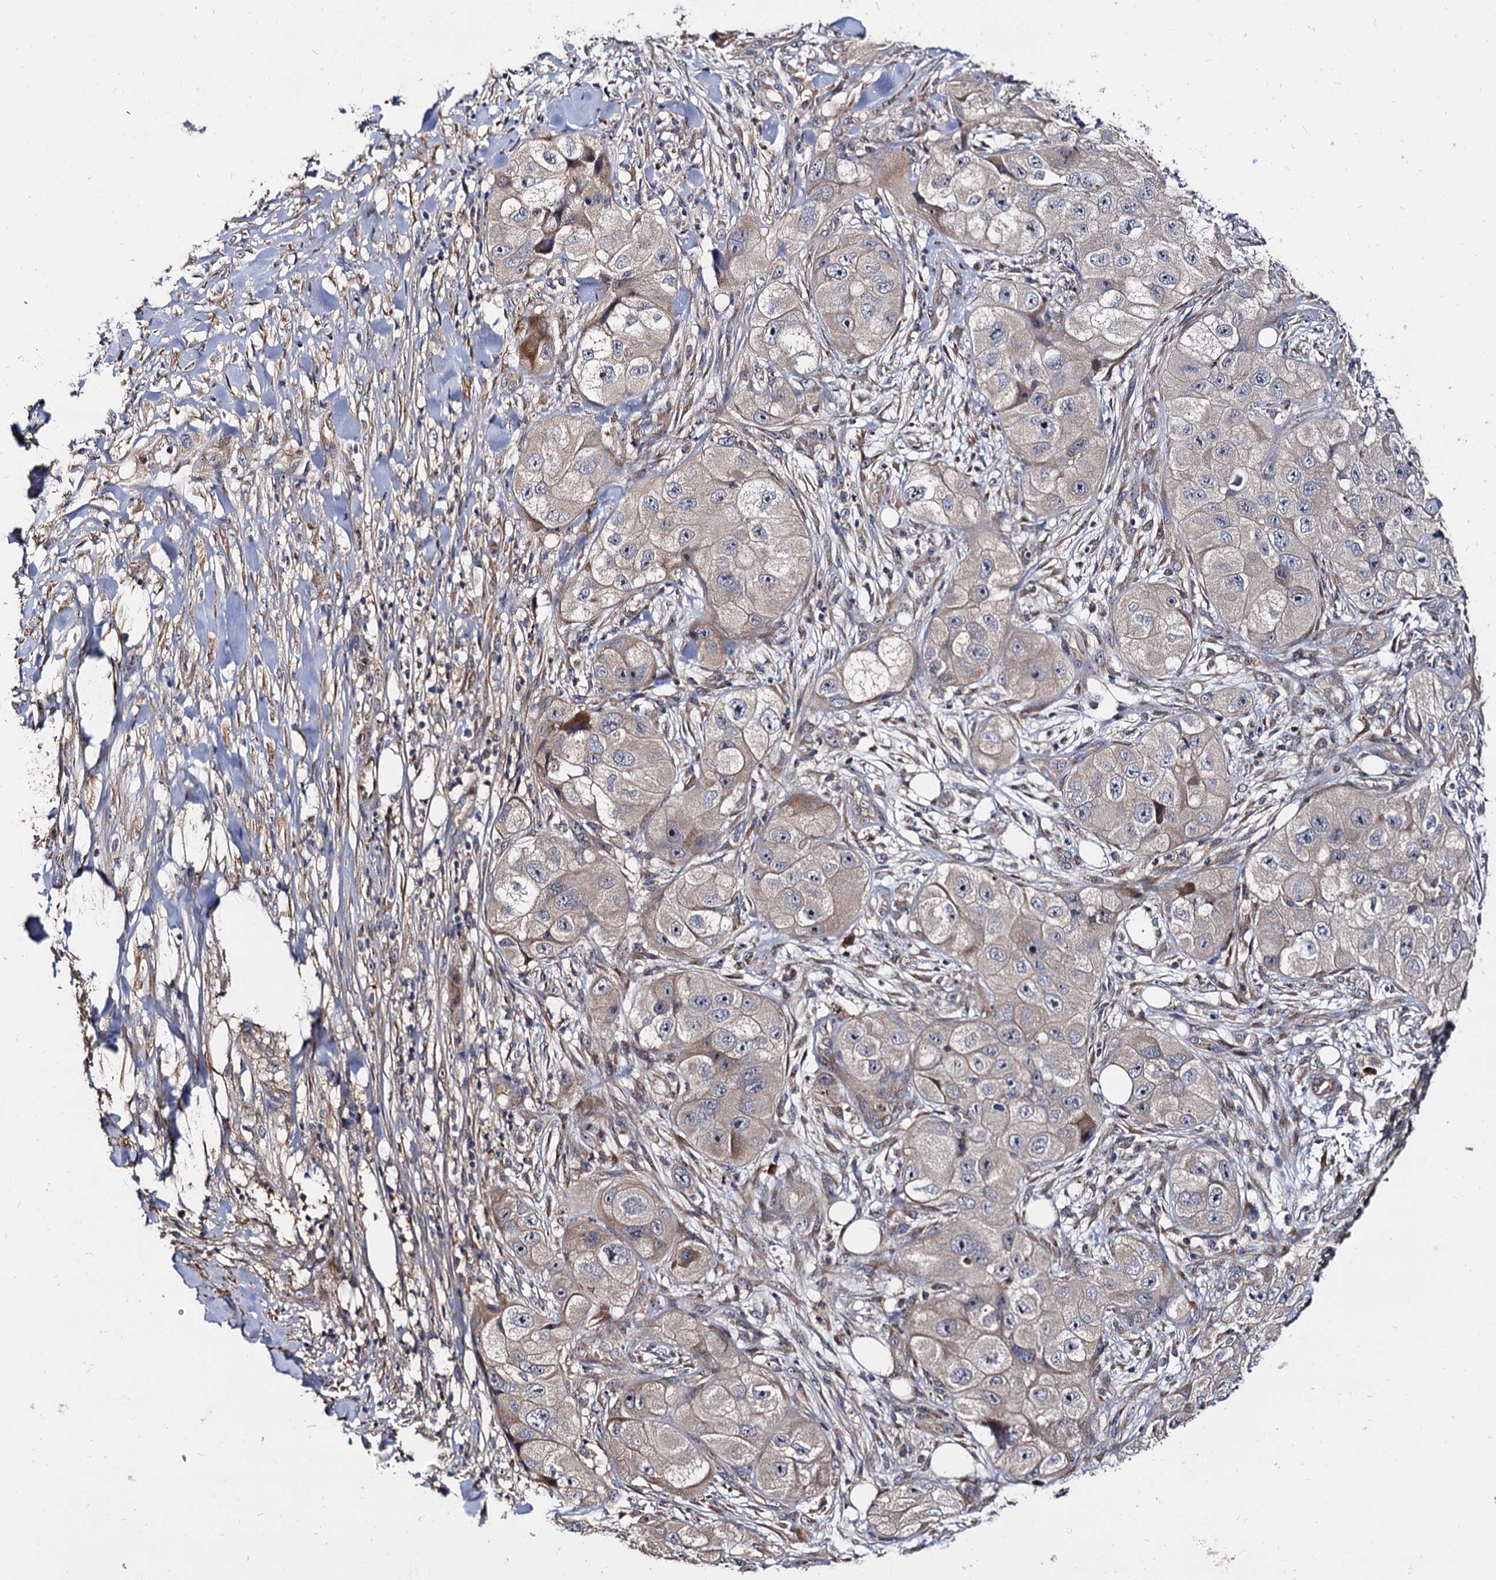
{"staining": {"intensity": "negative", "quantity": "none", "location": "none"}, "tissue": "skin cancer", "cell_type": "Tumor cells", "image_type": "cancer", "snomed": [{"axis": "morphology", "description": "Squamous cell carcinoma, NOS"}, {"axis": "topography", "description": "Skin"}, {"axis": "topography", "description": "Subcutis"}], "caption": "The image reveals no staining of tumor cells in skin cancer. (Immunohistochemistry (ihc), brightfield microscopy, high magnification).", "gene": "WWC3", "patient": {"sex": "male", "age": 73}}